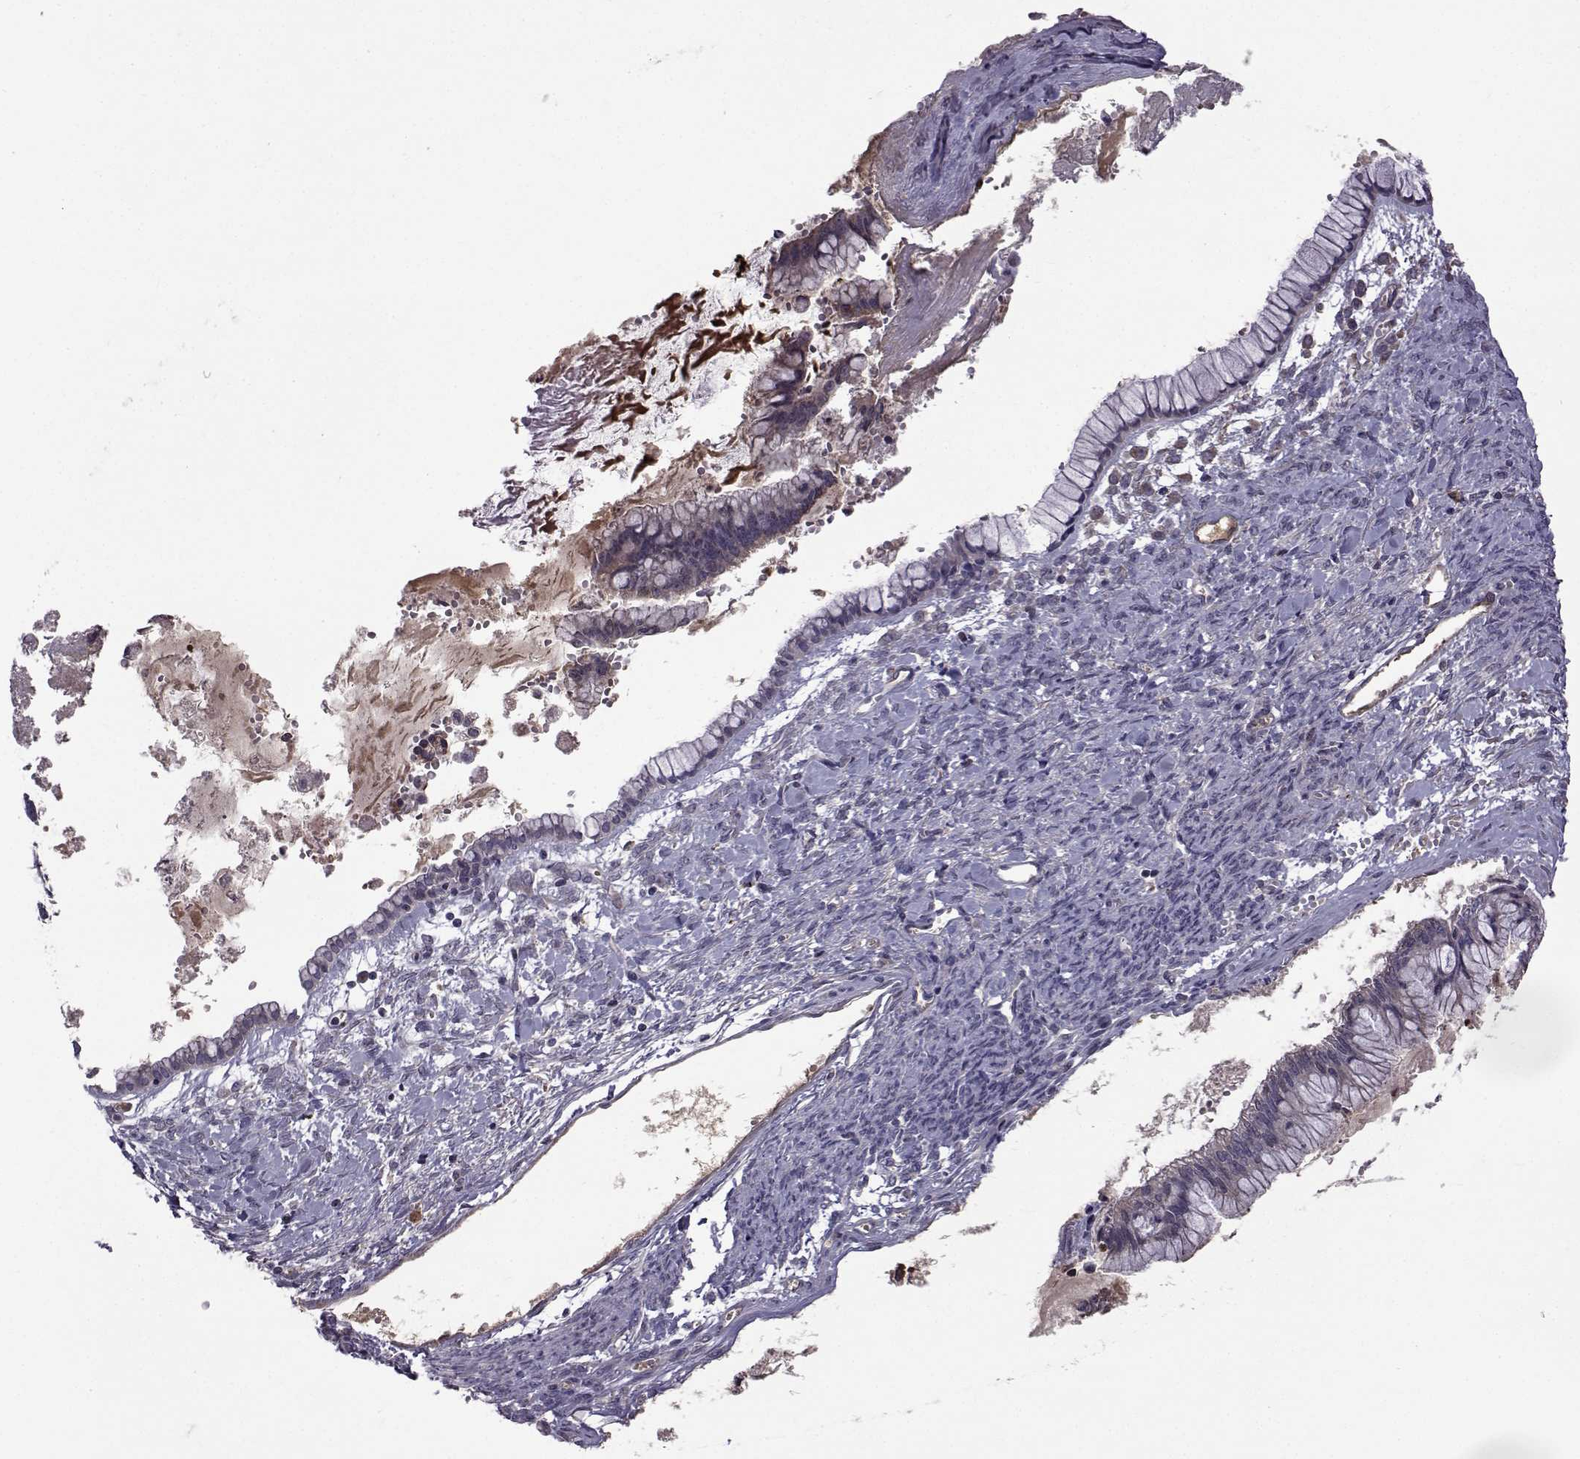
{"staining": {"intensity": "negative", "quantity": "none", "location": "none"}, "tissue": "ovarian cancer", "cell_type": "Tumor cells", "image_type": "cancer", "snomed": [{"axis": "morphology", "description": "Cystadenocarcinoma, mucinous, NOS"}, {"axis": "topography", "description": "Ovary"}], "caption": "Immunohistochemistry (IHC) micrograph of neoplastic tissue: ovarian mucinous cystadenocarcinoma stained with DAB (3,3'-diaminobenzidine) displays no significant protein positivity in tumor cells. The staining was performed using DAB to visualize the protein expression in brown, while the nuclei were stained in blue with hematoxylin (Magnification: 20x).", "gene": "TNFRSF11B", "patient": {"sex": "female", "age": 67}}